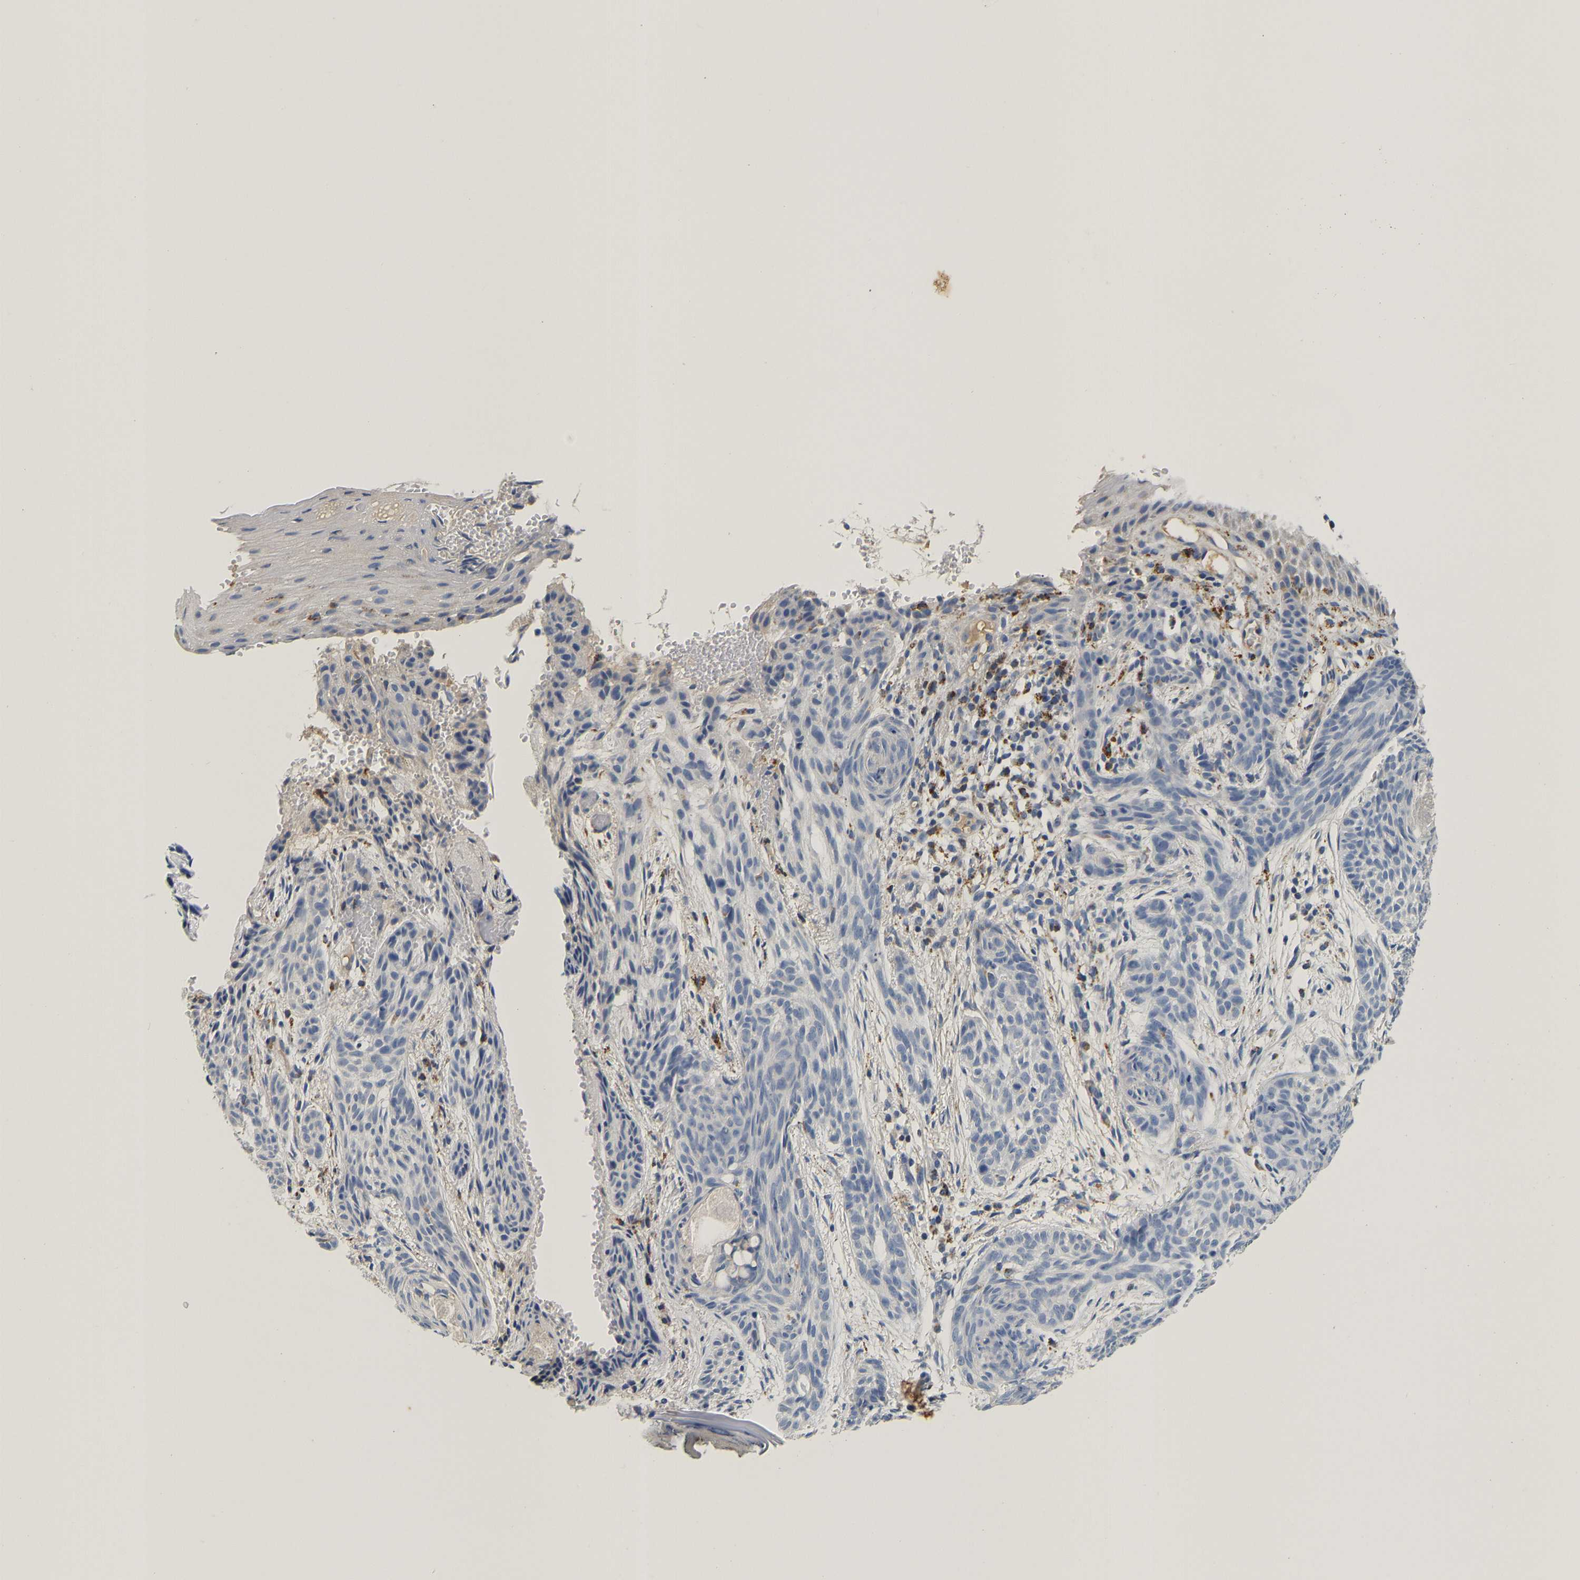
{"staining": {"intensity": "negative", "quantity": "none", "location": "none"}, "tissue": "skin cancer", "cell_type": "Tumor cells", "image_type": "cancer", "snomed": [{"axis": "morphology", "description": "Basal cell carcinoma"}, {"axis": "topography", "description": "Skin"}], "caption": "The micrograph displays no staining of tumor cells in skin cancer (basal cell carcinoma).", "gene": "PCK2", "patient": {"sex": "female", "age": 59}}